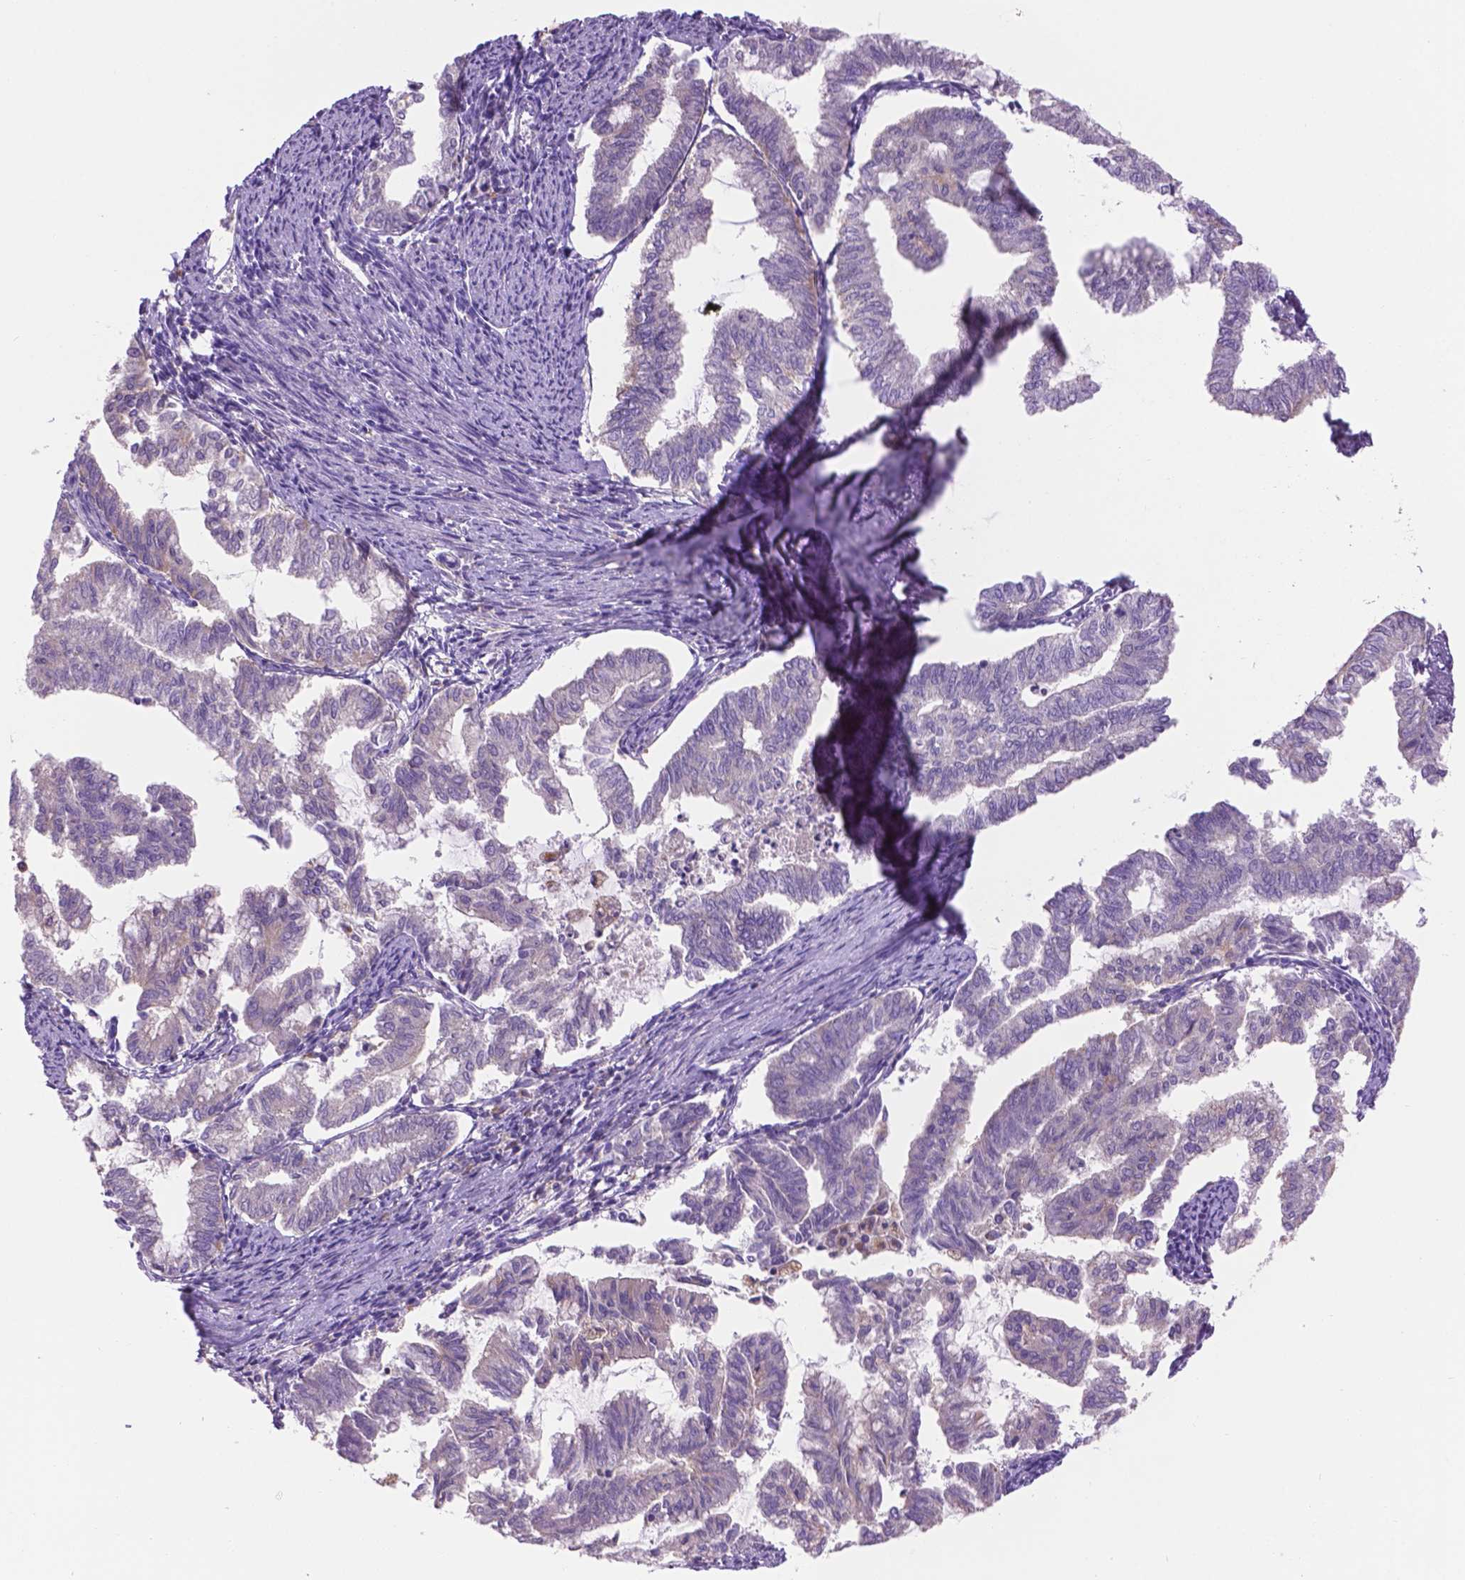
{"staining": {"intensity": "negative", "quantity": "none", "location": "none"}, "tissue": "endometrial cancer", "cell_type": "Tumor cells", "image_type": "cancer", "snomed": [{"axis": "morphology", "description": "Adenocarcinoma, NOS"}, {"axis": "topography", "description": "Endometrium"}], "caption": "IHC histopathology image of neoplastic tissue: human endometrial cancer stained with DAB (3,3'-diaminobenzidine) shows no significant protein expression in tumor cells.", "gene": "CDH7", "patient": {"sex": "female", "age": 79}}